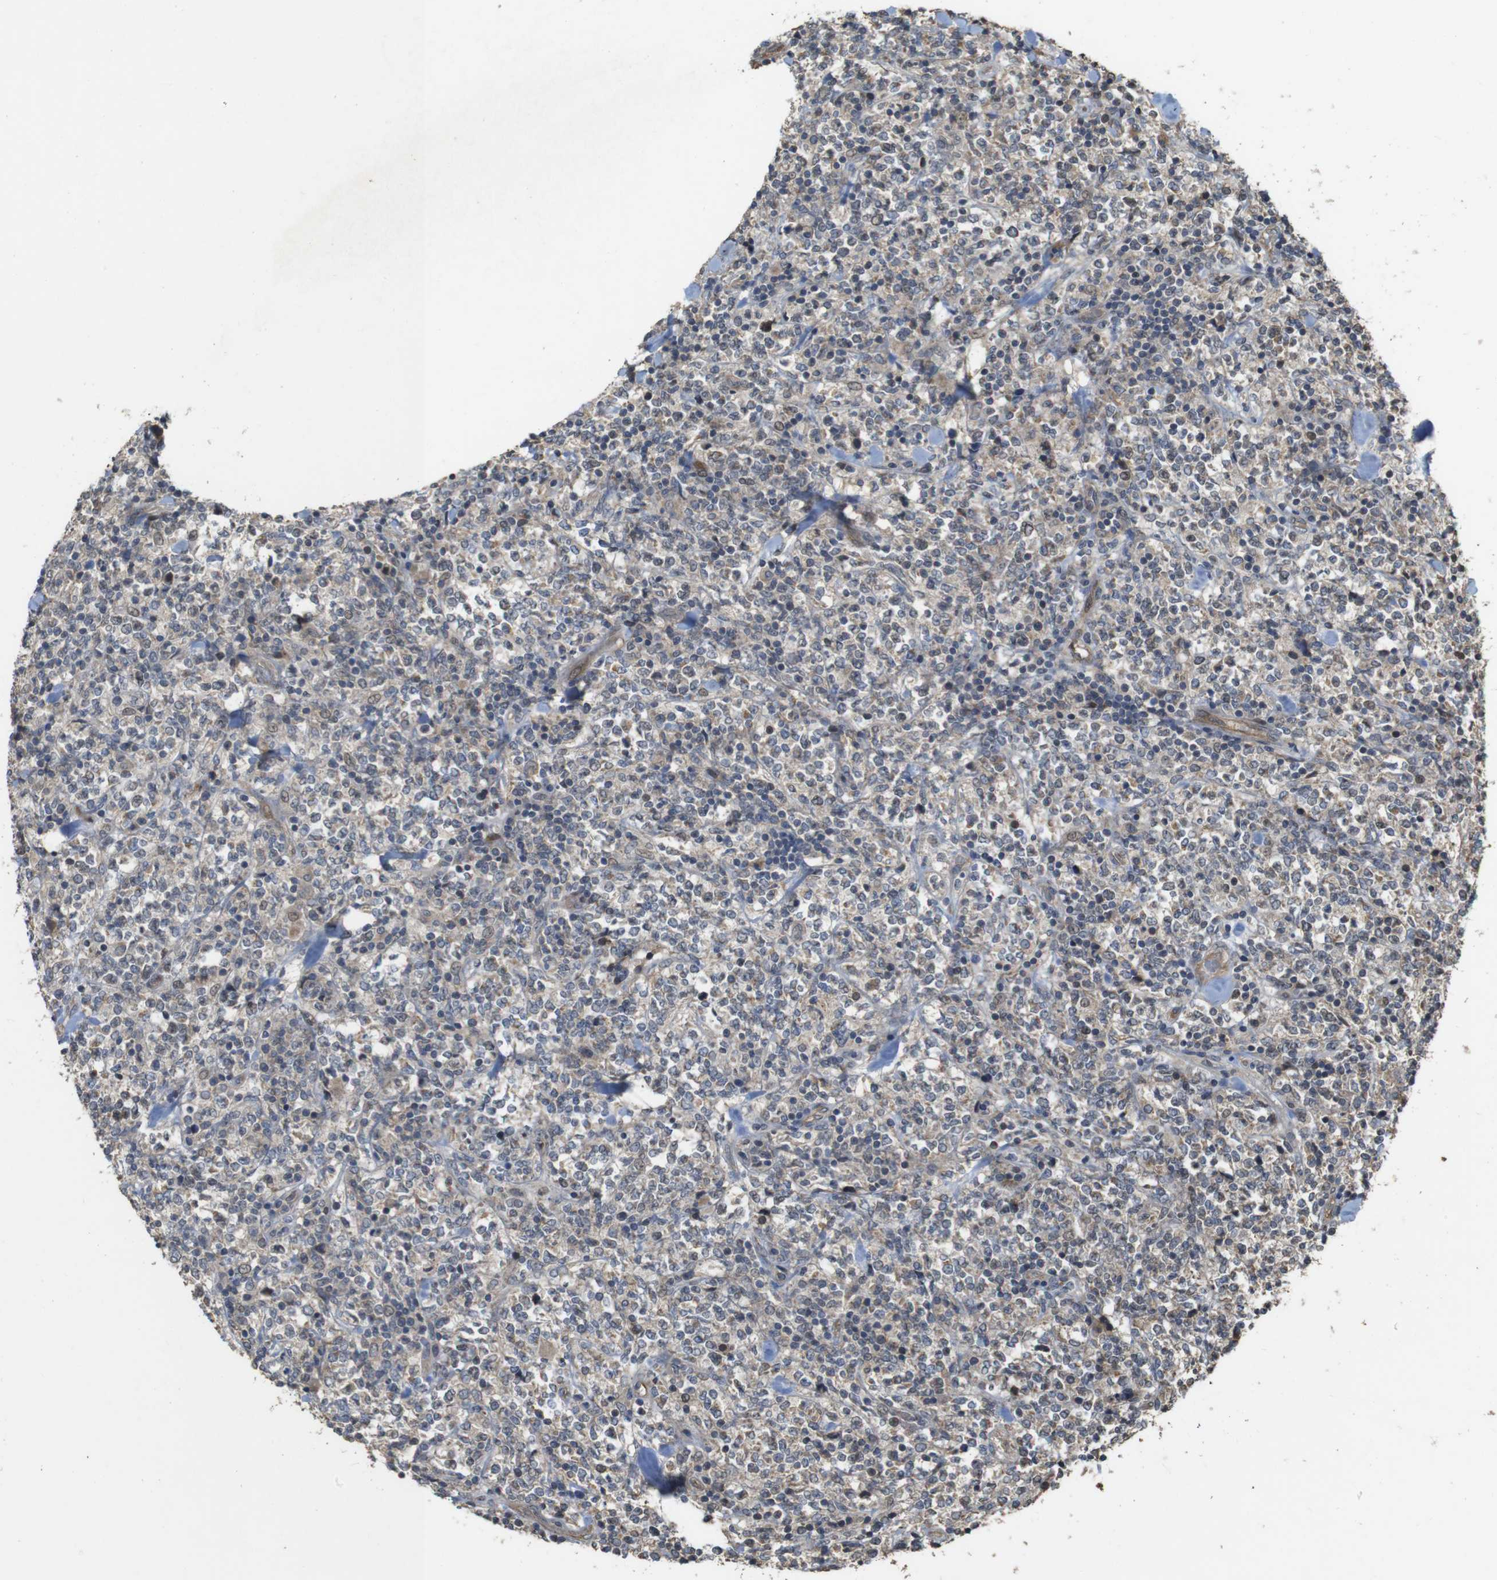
{"staining": {"intensity": "weak", "quantity": "<25%", "location": "nuclear"}, "tissue": "lymphoma", "cell_type": "Tumor cells", "image_type": "cancer", "snomed": [{"axis": "morphology", "description": "Malignant lymphoma, non-Hodgkin's type, High grade"}, {"axis": "topography", "description": "Soft tissue"}], "caption": "Photomicrograph shows no protein positivity in tumor cells of lymphoma tissue.", "gene": "PCDHB10", "patient": {"sex": "male", "age": 18}}